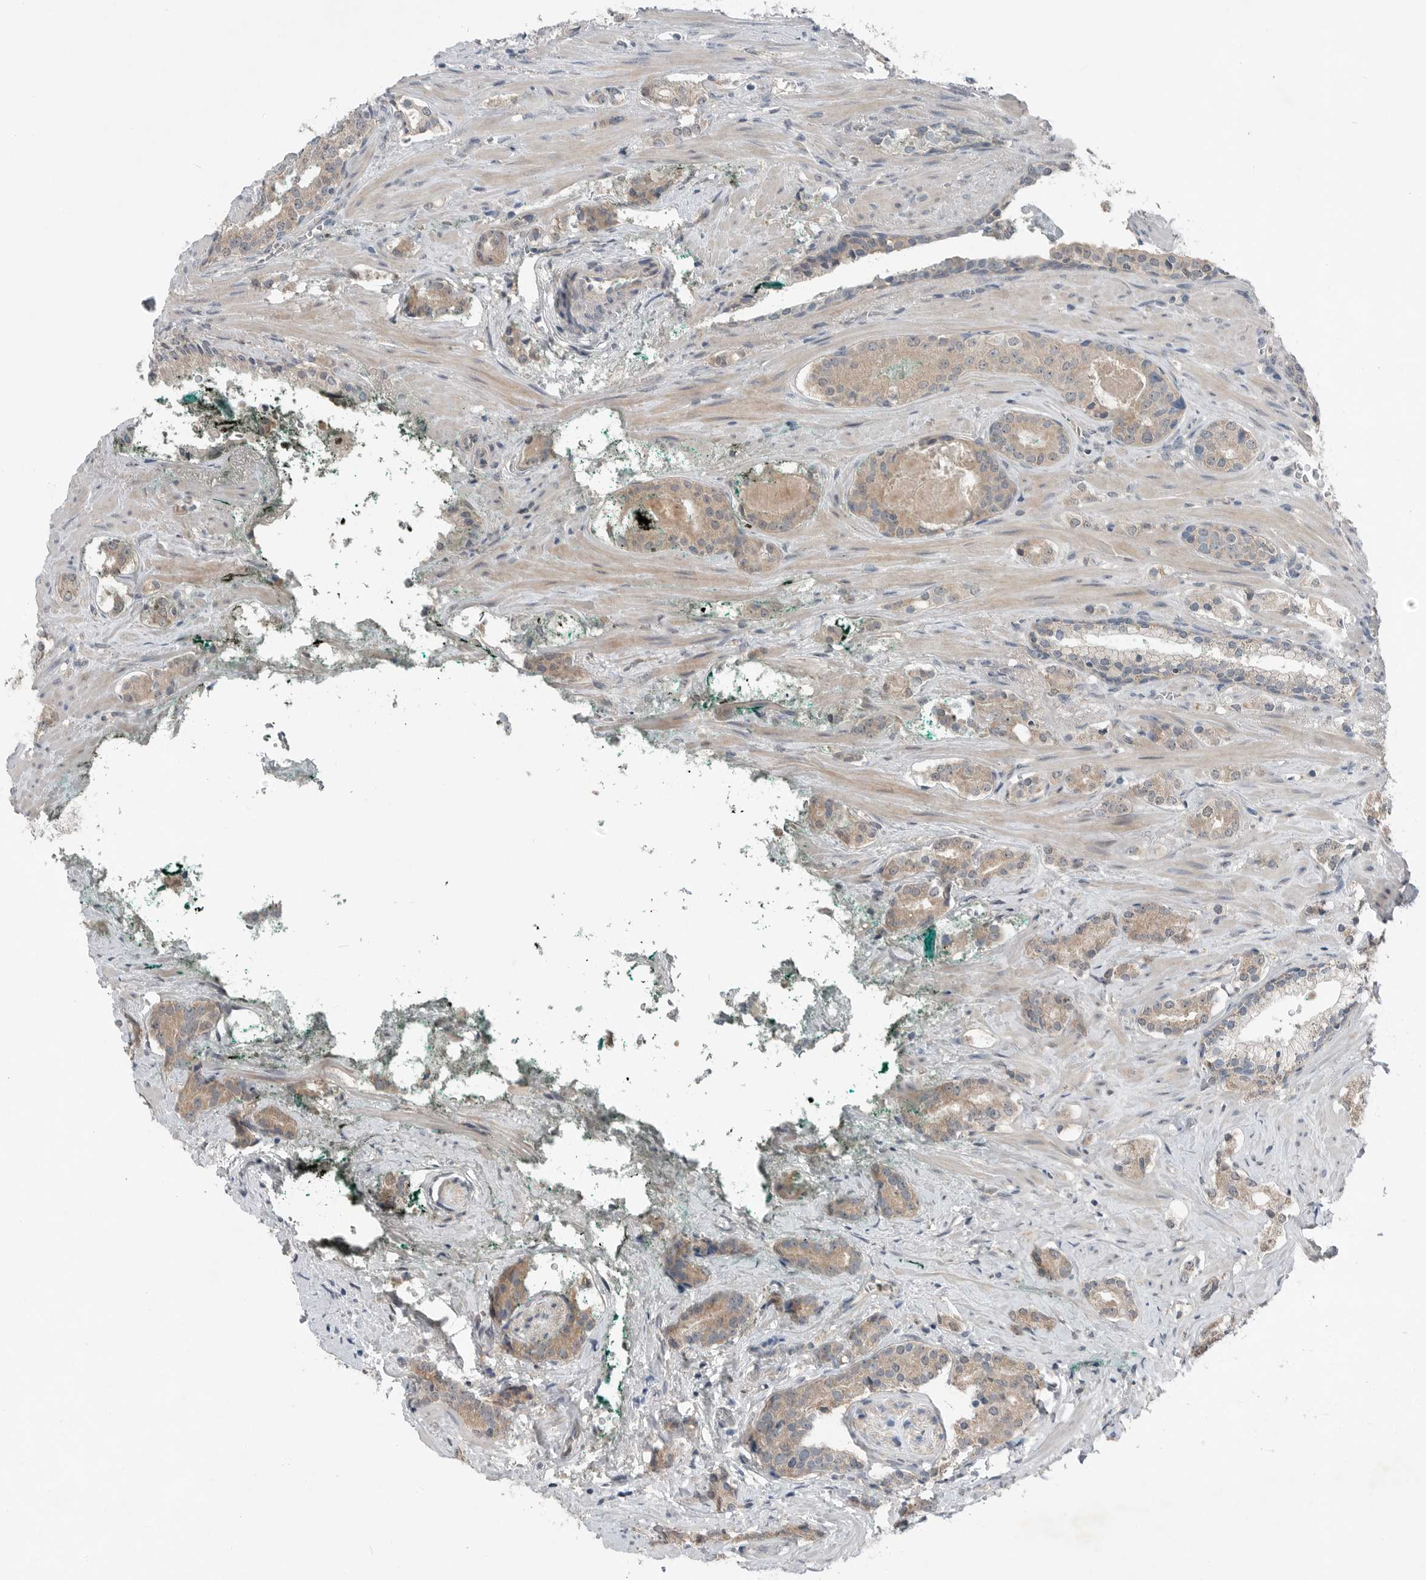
{"staining": {"intensity": "weak", "quantity": ">75%", "location": "cytoplasmic/membranous"}, "tissue": "prostate cancer", "cell_type": "Tumor cells", "image_type": "cancer", "snomed": [{"axis": "morphology", "description": "Adenocarcinoma, High grade"}, {"axis": "topography", "description": "Prostate"}], "caption": "High-grade adenocarcinoma (prostate) stained for a protein (brown) displays weak cytoplasmic/membranous positive expression in approximately >75% of tumor cells.", "gene": "MFAP3L", "patient": {"sex": "male", "age": 71}}